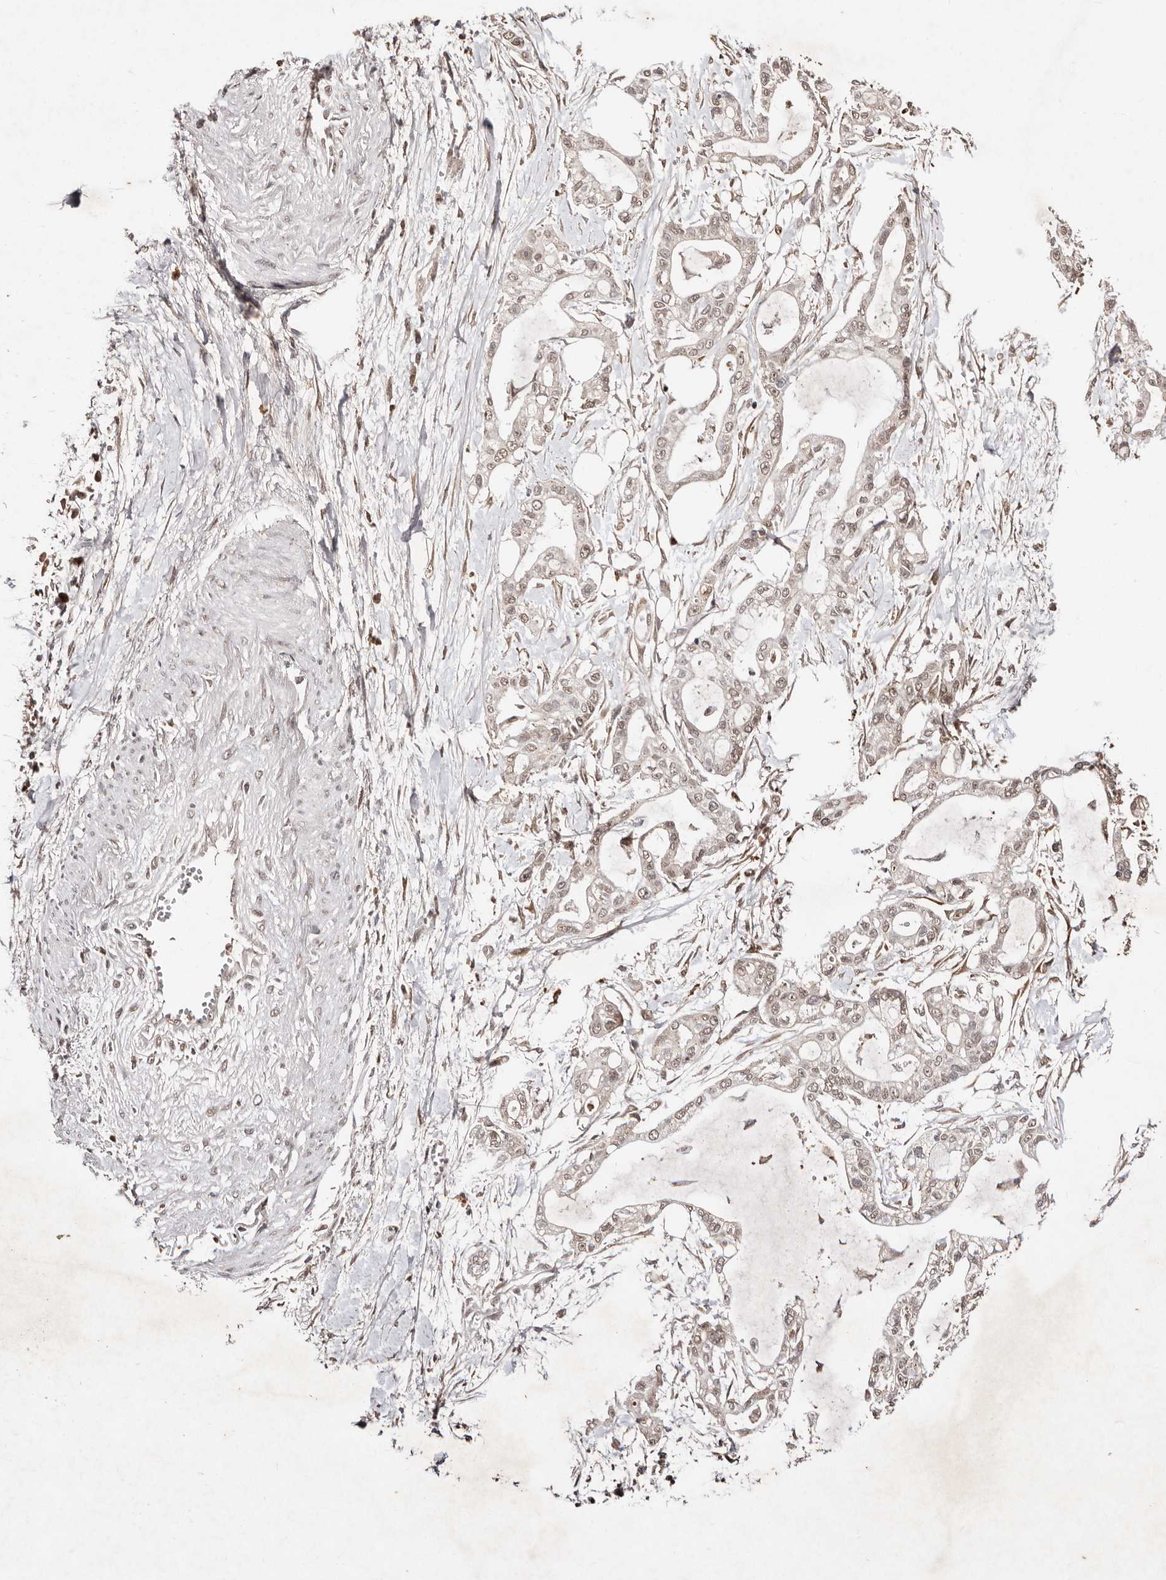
{"staining": {"intensity": "weak", "quantity": ">75%", "location": "nuclear"}, "tissue": "pancreatic cancer", "cell_type": "Tumor cells", "image_type": "cancer", "snomed": [{"axis": "morphology", "description": "Adenocarcinoma, NOS"}, {"axis": "topography", "description": "Pancreas"}], "caption": "IHC photomicrograph of human pancreatic cancer stained for a protein (brown), which reveals low levels of weak nuclear positivity in about >75% of tumor cells.", "gene": "BICRAL", "patient": {"sex": "male", "age": 68}}